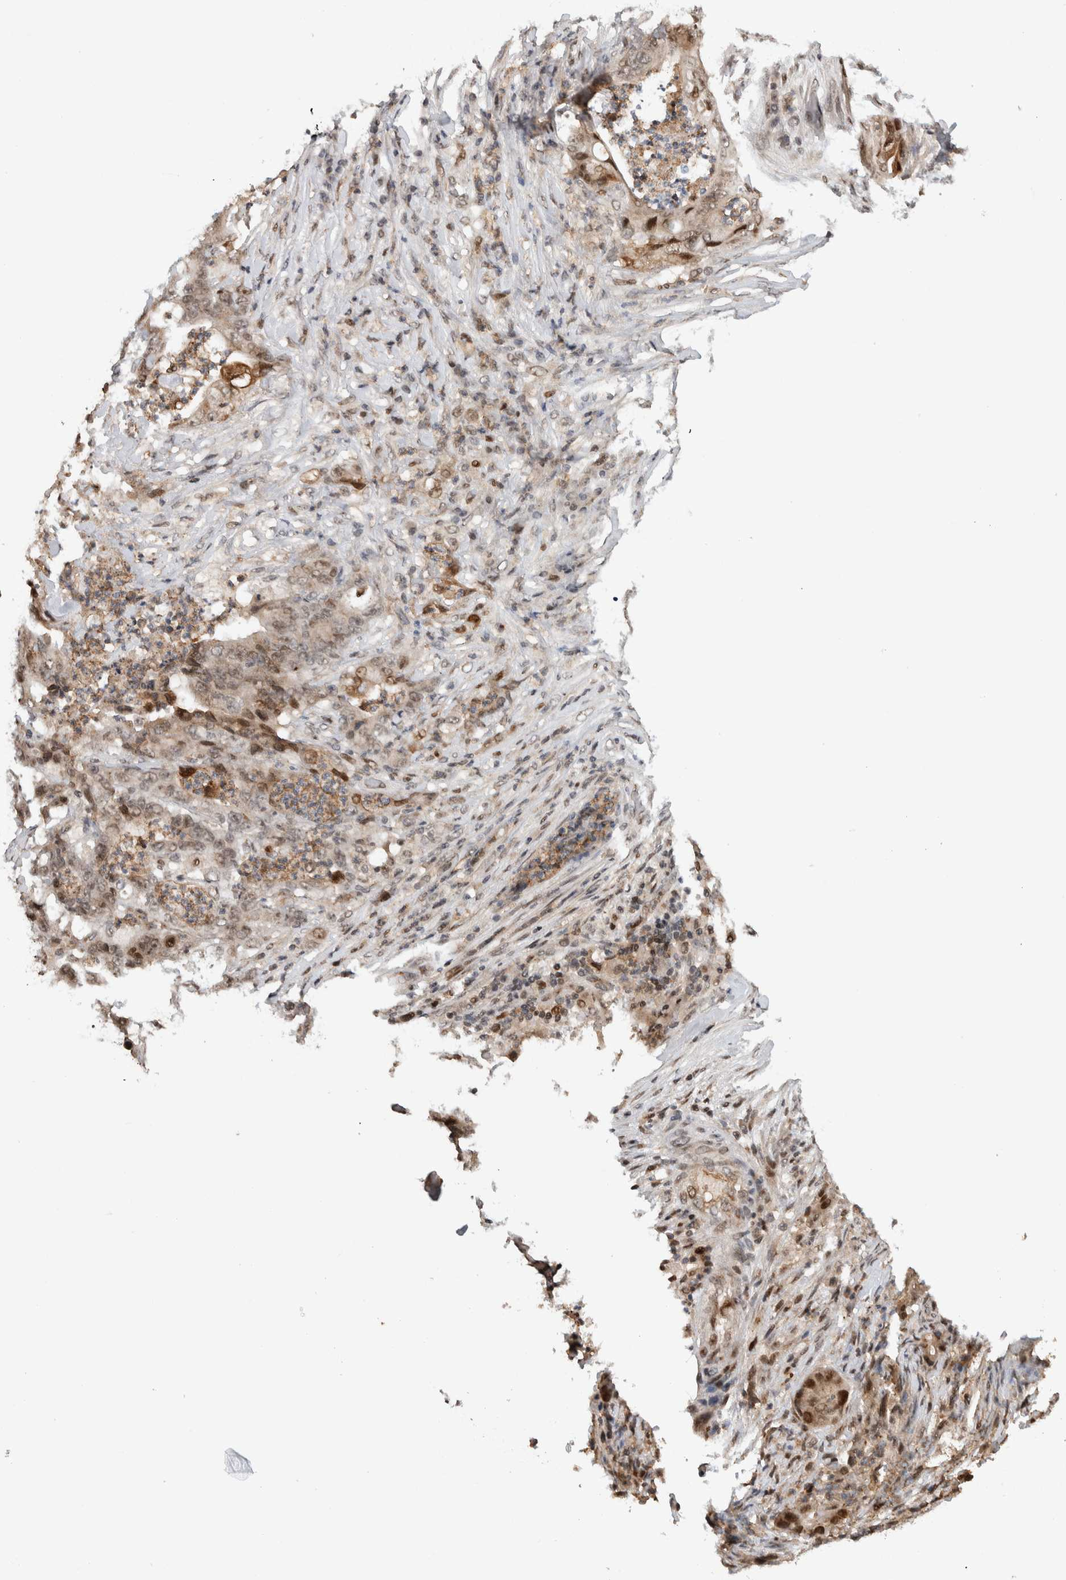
{"staining": {"intensity": "weak", "quantity": "25%-75%", "location": "nuclear"}, "tissue": "stomach cancer", "cell_type": "Tumor cells", "image_type": "cancer", "snomed": [{"axis": "morphology", "description": "Adenocarcinoma, NOS"}, {"axis": "topography", "description": "Stomach"}], "caption": "The photomicrograph demonstrates immunohistochemical staining of adenocarcinoma (stomach). There is weak nuclear staining is identified in approximately 25%-75% of tumor cells.", "gene": "ZNF521", "patient": {"sex": "female", "age": 73}}